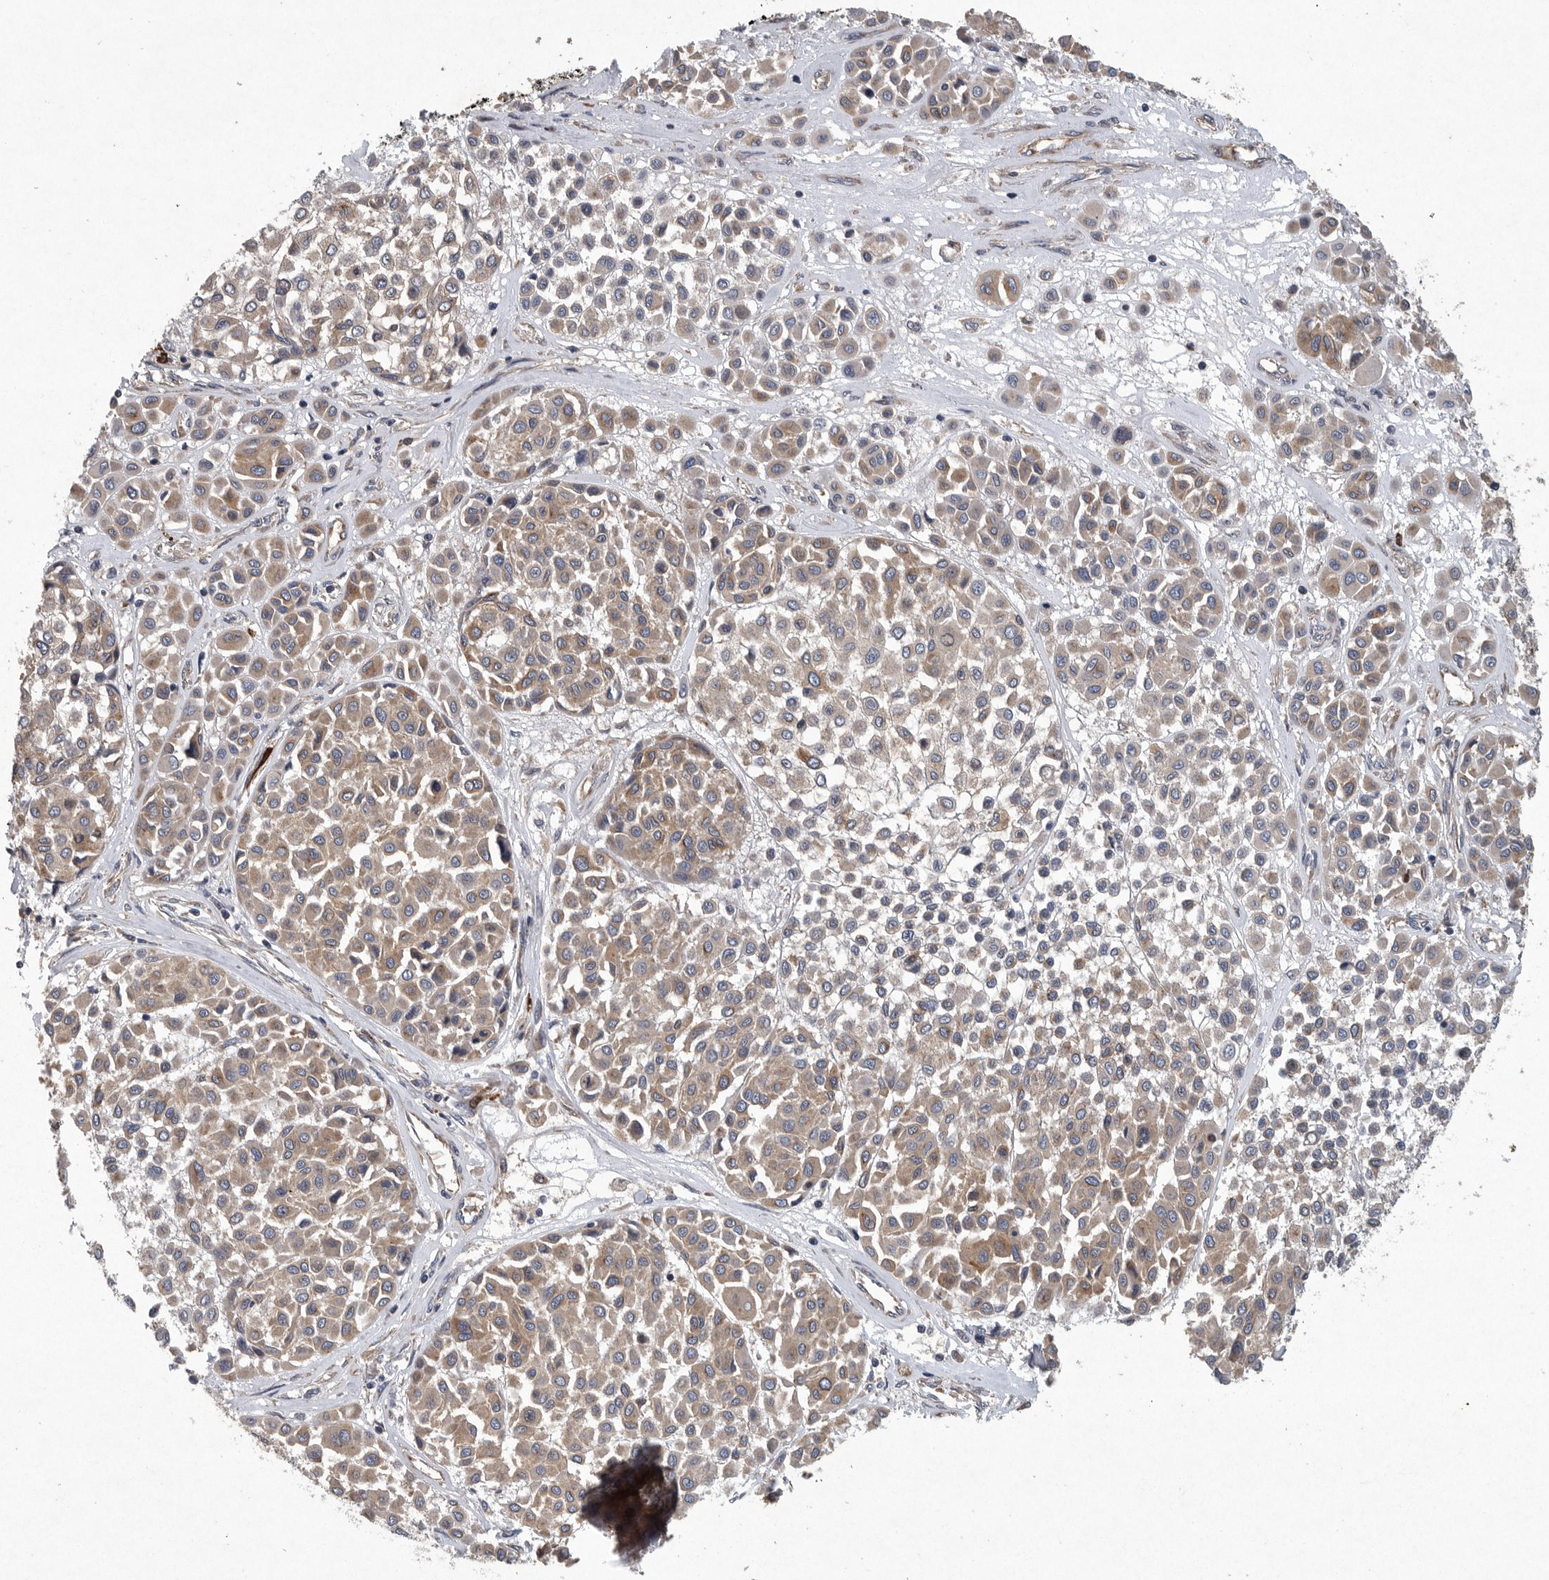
{"staining": {"intensity": "weak", "quantity": ">75%", "location": "cytoplasmic/membranous"}, "tissue": "melanoma", "cell_type": "Tumor cells", "image_type": "cancer", "snomed": [{"axis": "morphology", "description": "Malignant melanoma, Metastatic site"}, {"axis": "topography", "description": "Soft tissue"}], "caption": "Protein analysis of melanoma tissue demonstrates weak cytoplasmic/membranous positivity in about >75% of tumor cells.", "gene": "OXR1", "patient": {"sex": "male", "age": 41}}